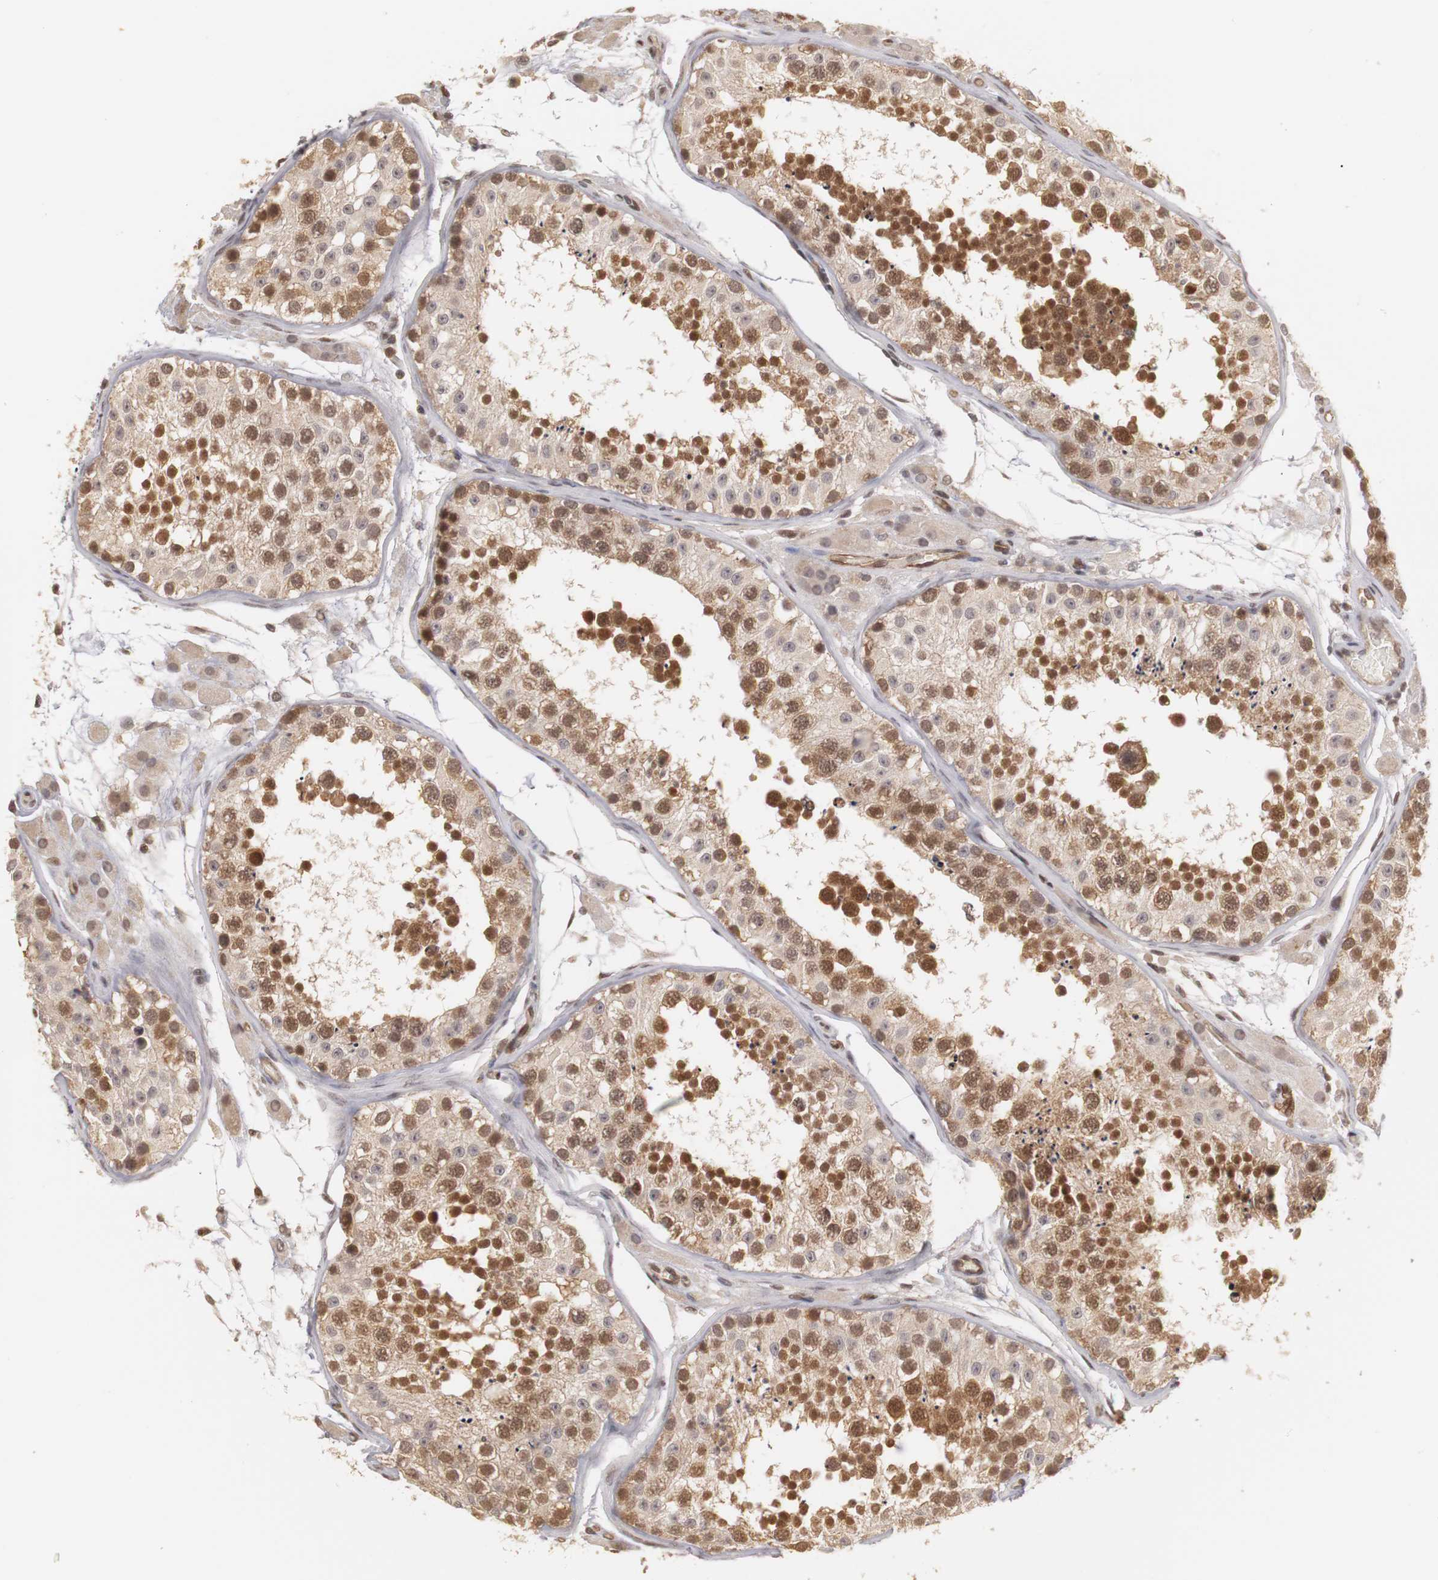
{"staining": {"intensity": "moderate", "quantity": ">75%", "location": "cytoplasmic/membranous,nuclear"}, "tissue": "testis", "cell_type": "Cells in seminiferous ducts", "image_type": "normal", "snomed": [{"axis": "morphology", "description": "Normal tissue, NOS"}, {"axis": "topography", "description": "Testis"}], "caption": "Brown immunohistochemical staining in unremarkable testis reveals moderate cytoplasmic/membranous,nuclear staining in approximately >75% of cells in seminiferous ducts.", "gene": "PLEKHA1", "patient": {"sex": "male", "age": 26}}